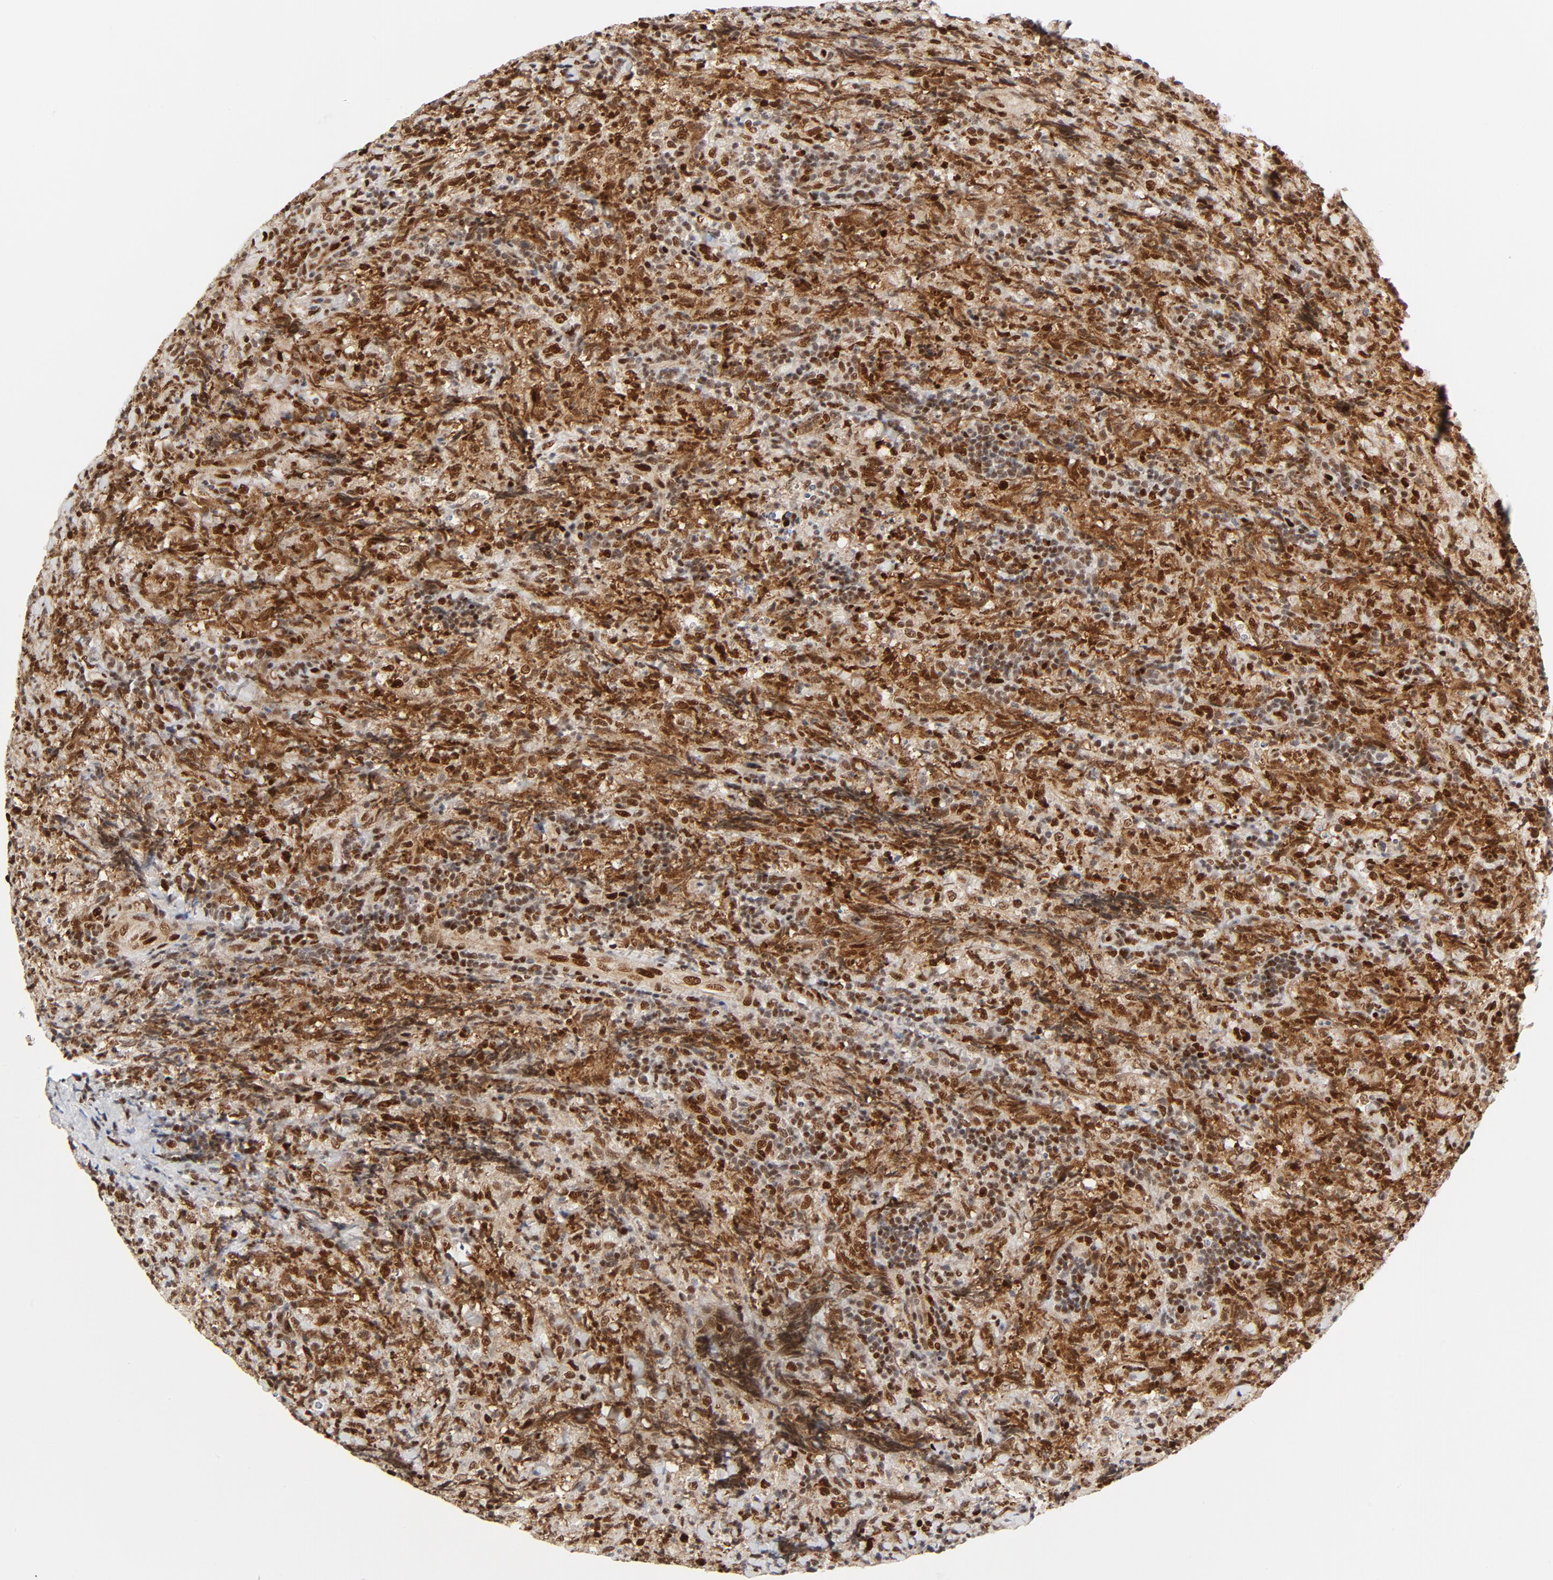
{"staining": {"intensity": "moderate", "quantity": "25%-75%", "location": "nuclear"}, "tissue": "lymphoma", "cell_type": "Tumor cells", "image_type": "cancer", "snomed": [{"axis": "morphology", "description": "Malignant lymphoma, non-Hodgkin's type, High grade"}, {"axis": "topography", "description": "Tonsil"}], "caption": "Lymphoma stained with DAB (3,3'-diaminobenzidine) immunohistochemistry shows medium levels of moderate nuclear expression in about 25%-75% of tumor cells. The staining was performed using DAB, with brown indicating positive protein expression. Nuclei are stained blue with hematoxylin.", "gene": "MEF2A", "patient": {"sex": "female", "age": 36}}